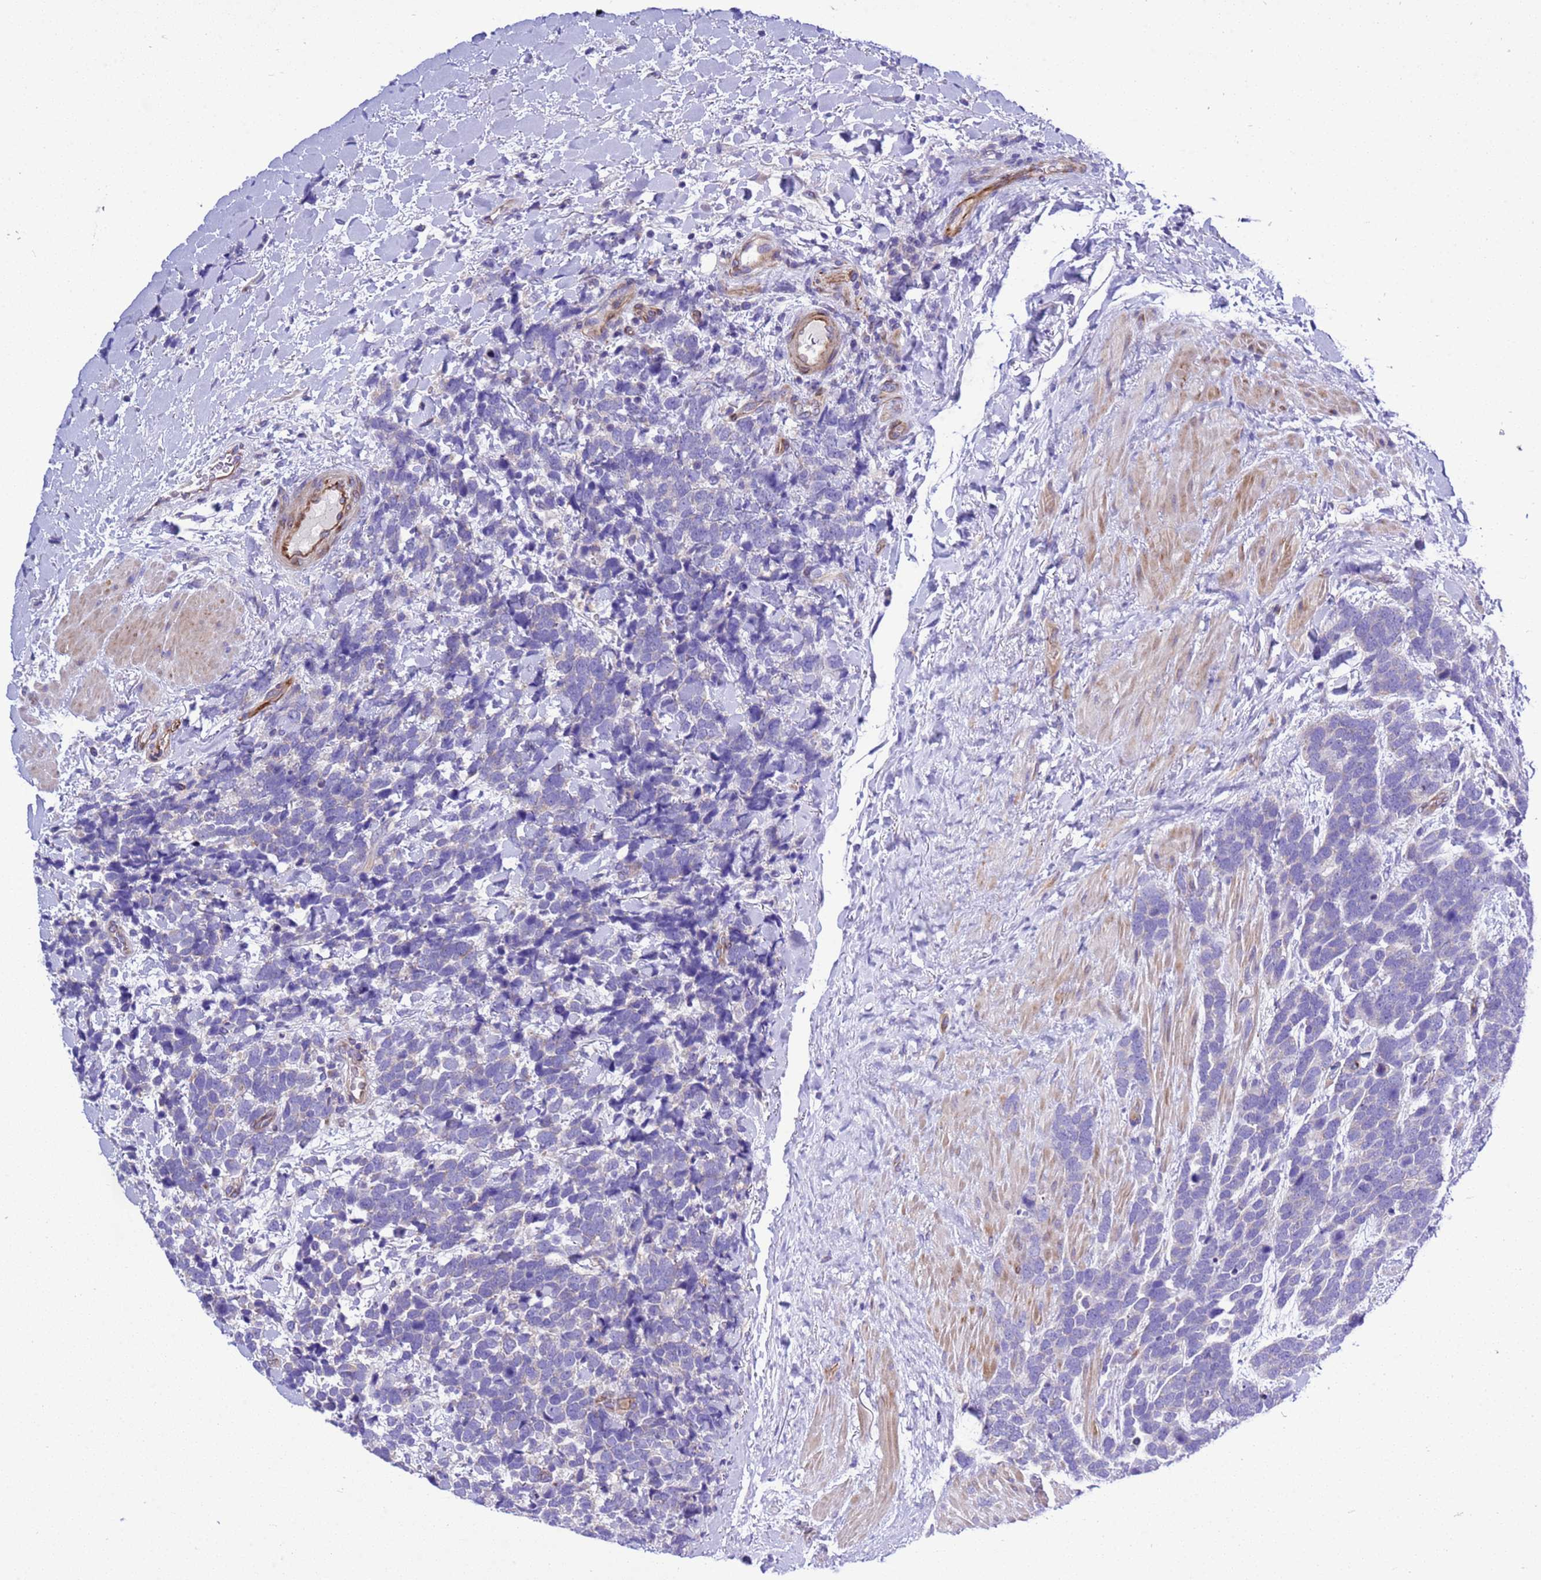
{"staining": {"intensity": "negative", "quantity": "none", "location": "none"}, "tissue": "urothelial cancer", "cell_type": "Tumor cells", "image_type": "cancer", "snomed": [{"axis": "morphology", "description": "Urothelial carcinoma, High grade"}, {"axis": "topography", "description": "Urinary bladder"}], "caption": "This is an IHC image of high-grade urothelial carcinoma. There is no positivity in tumor cells.", "gene": "KICS2", "patient": {"sex": "female", "age": 82}}